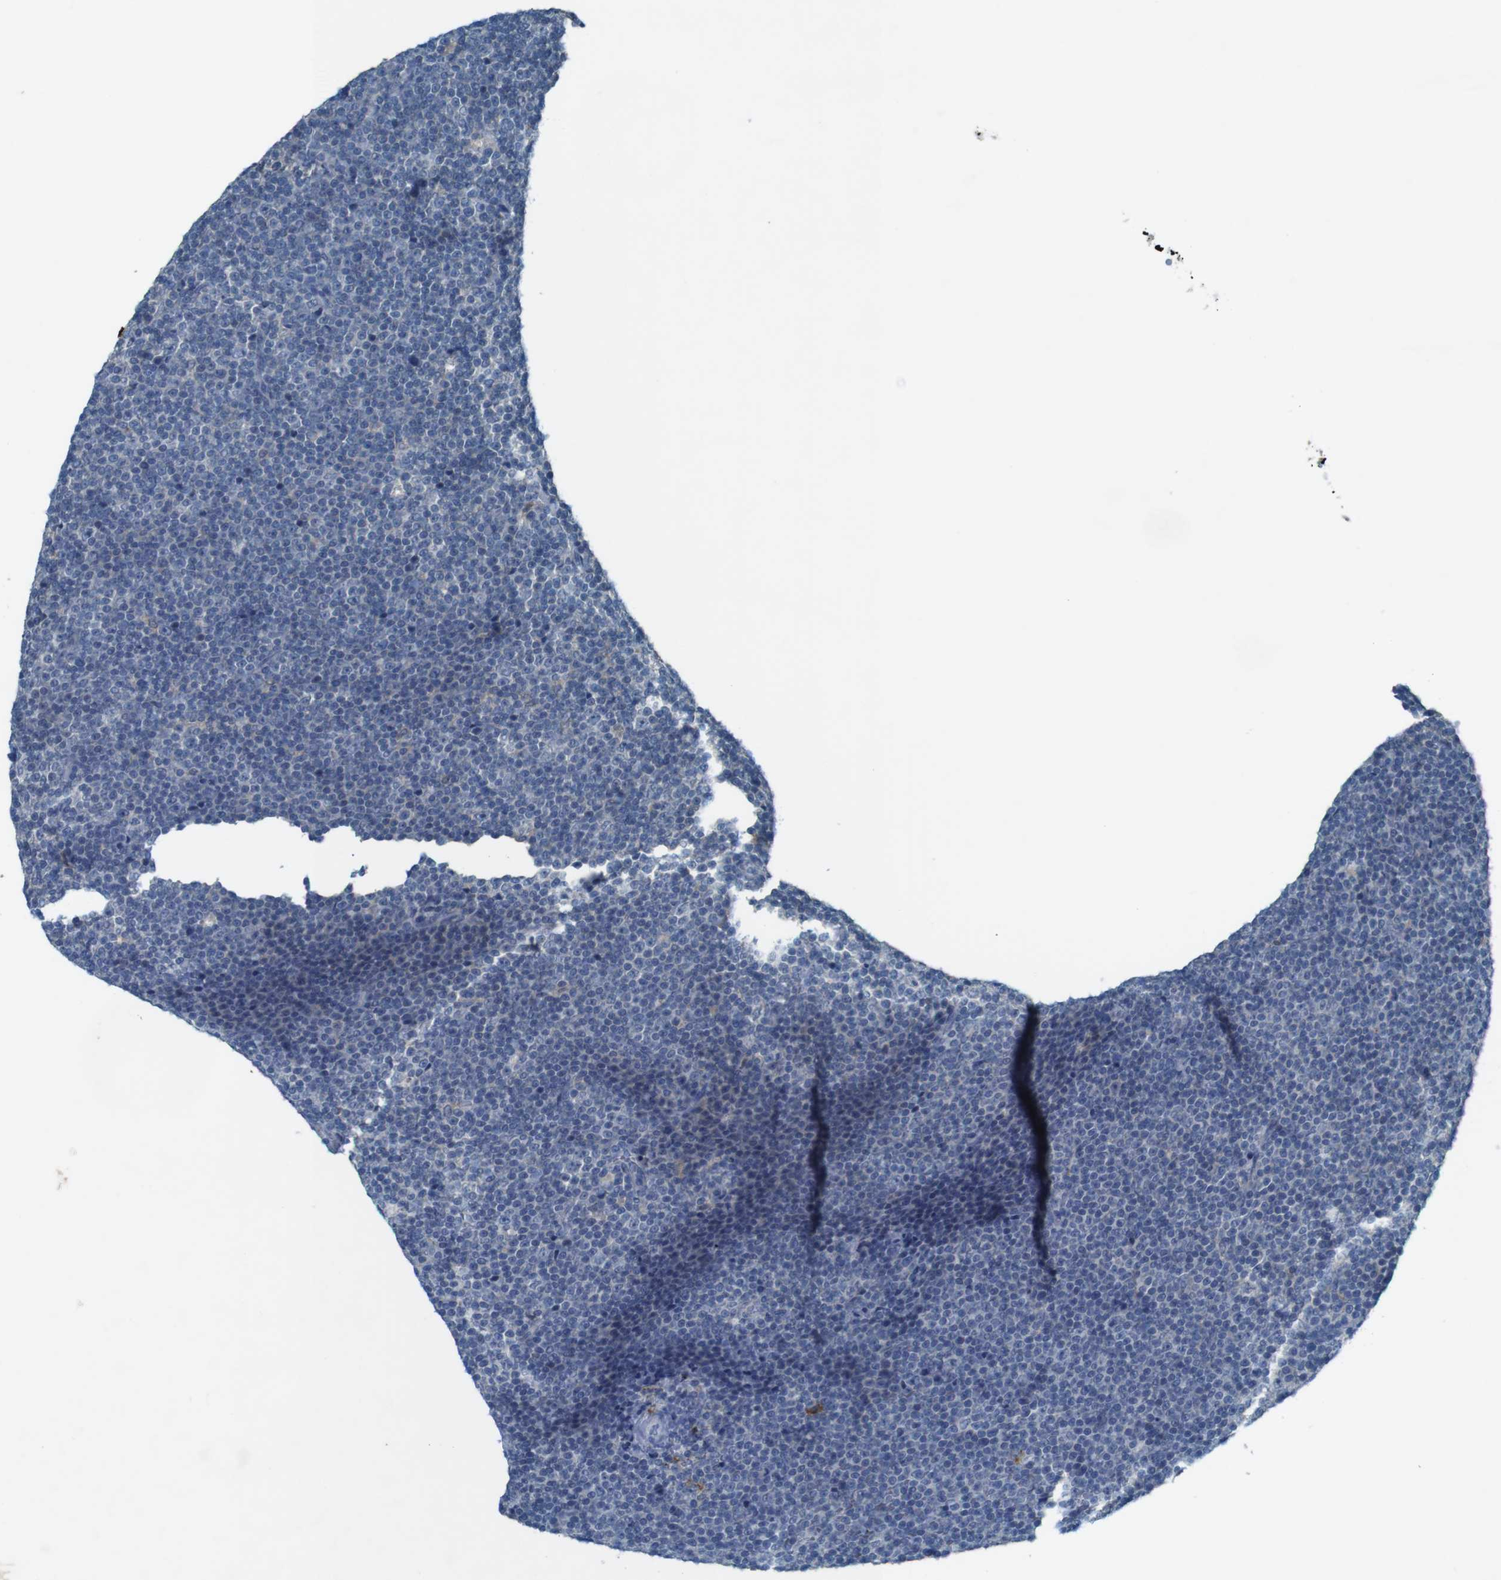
{"staining": {"intensity": "negative", "quantity": "none", "location": "none"}, "tissue": "lymphoma", "cell_type": "Tumor cells", "image_type": "cancer", "snomed": [{"axis": "morphology", "description": "Malignant lymphoma, non-Hodgkin's type, Low grade"}, {"axis": "topography", "description": "Lymph node"}], "caption": "Immunohistochemistry (IHC) of human lymphoma displays no expression in tumor cells. (DAB (3,3'-diaminobenzidine) IHC visualized using brightfield microscopy, high magnification).", "gene": "MOGAT3", "patient": {"sex": "female", "age": 67}}